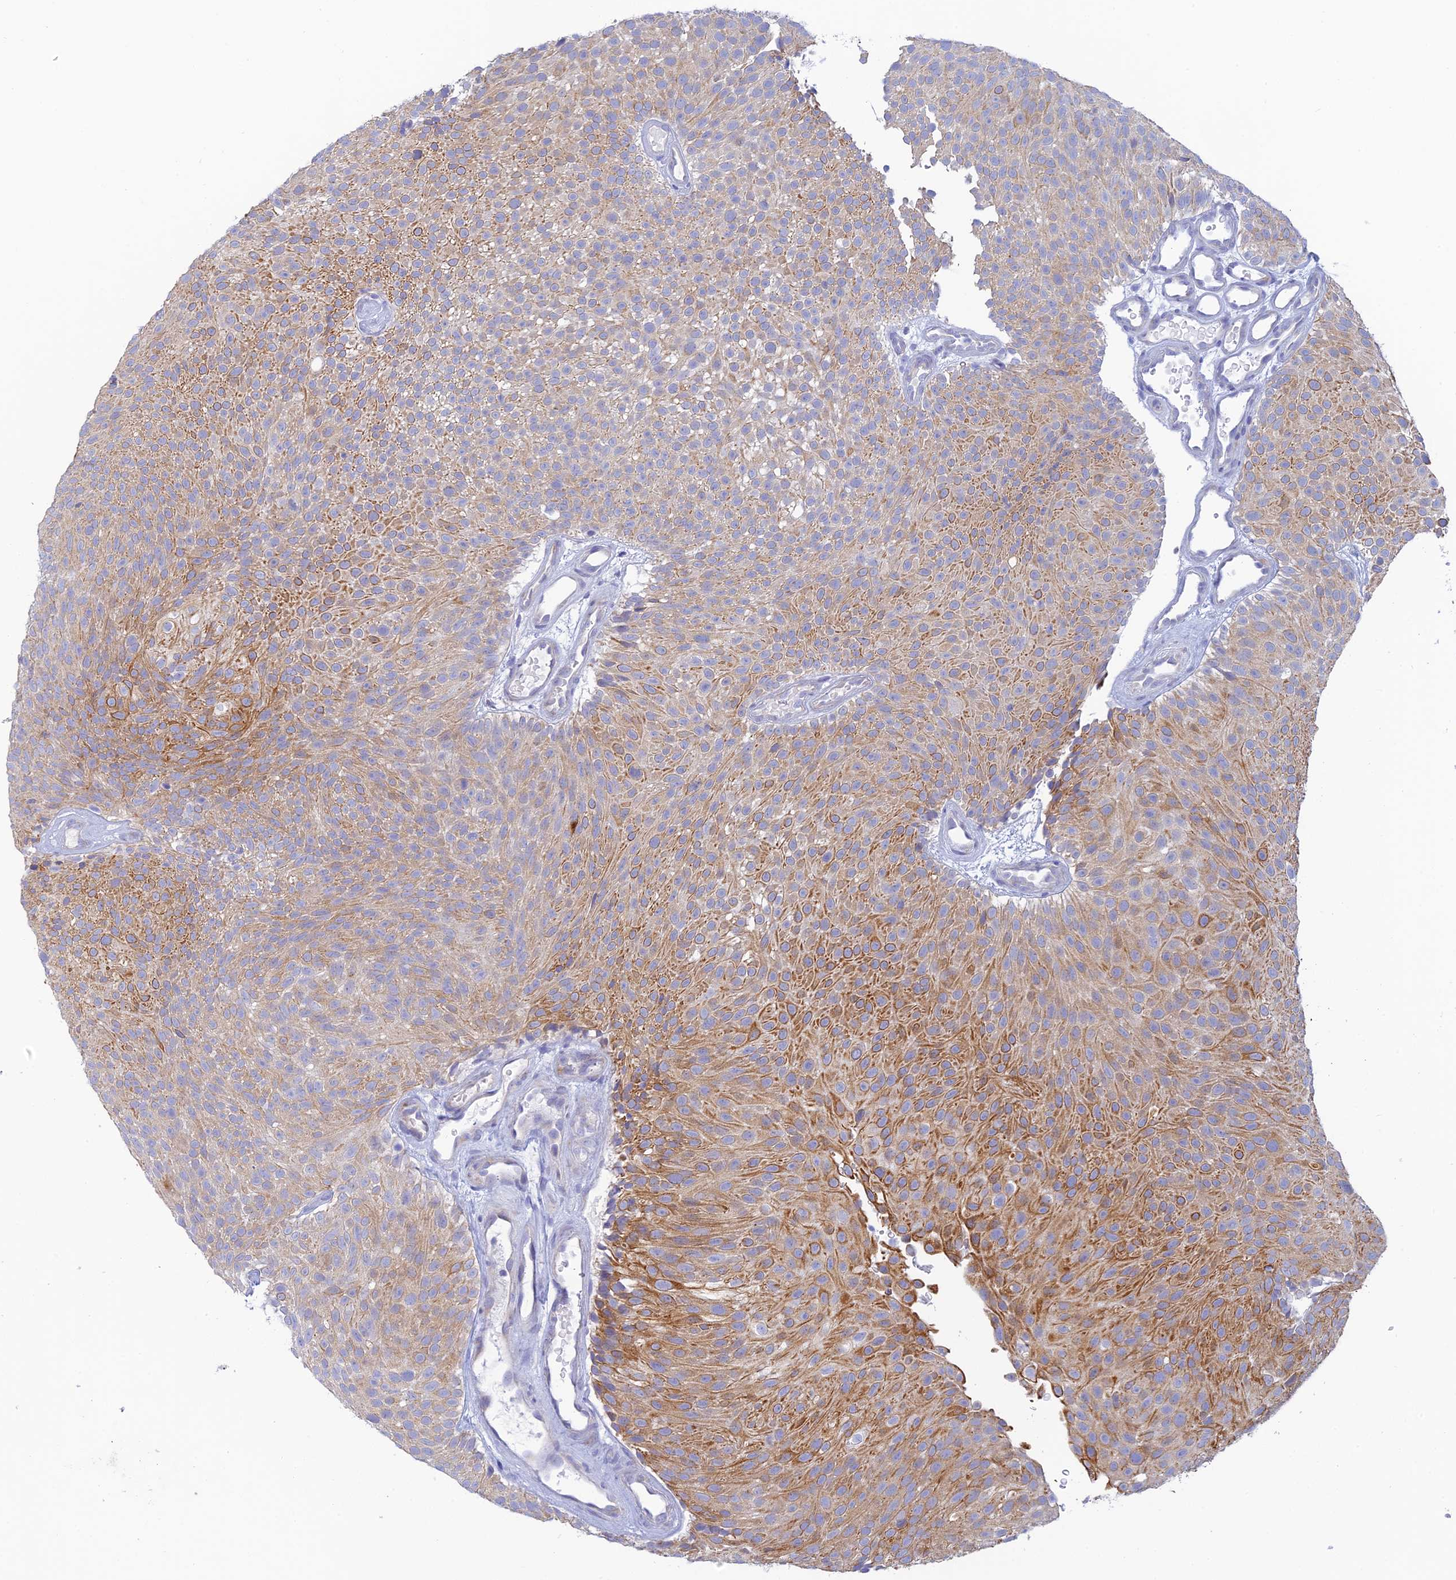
{"staining": {"intensity": "strong", "quantity": "<25%", "location": "cytoplasmic/membranous"}, "tissue": "urothelial cancer", "cell_type": "Tumor cells", "image_type": "cancer", "snomed": [{"axis": "morphology", "description": "Urothelial carcinoma, Low grade"}, {"axis": "topography", "description": "Urinary bladder"}], "caption": "Urothelial cancer tissue shows strong cytoplasmic/membranous positivity in approximately <25% of tumor cells, visualized by immunohistochemistry.", "gene": "CEP152", "patient": {"sex": "male", "age": 78}}